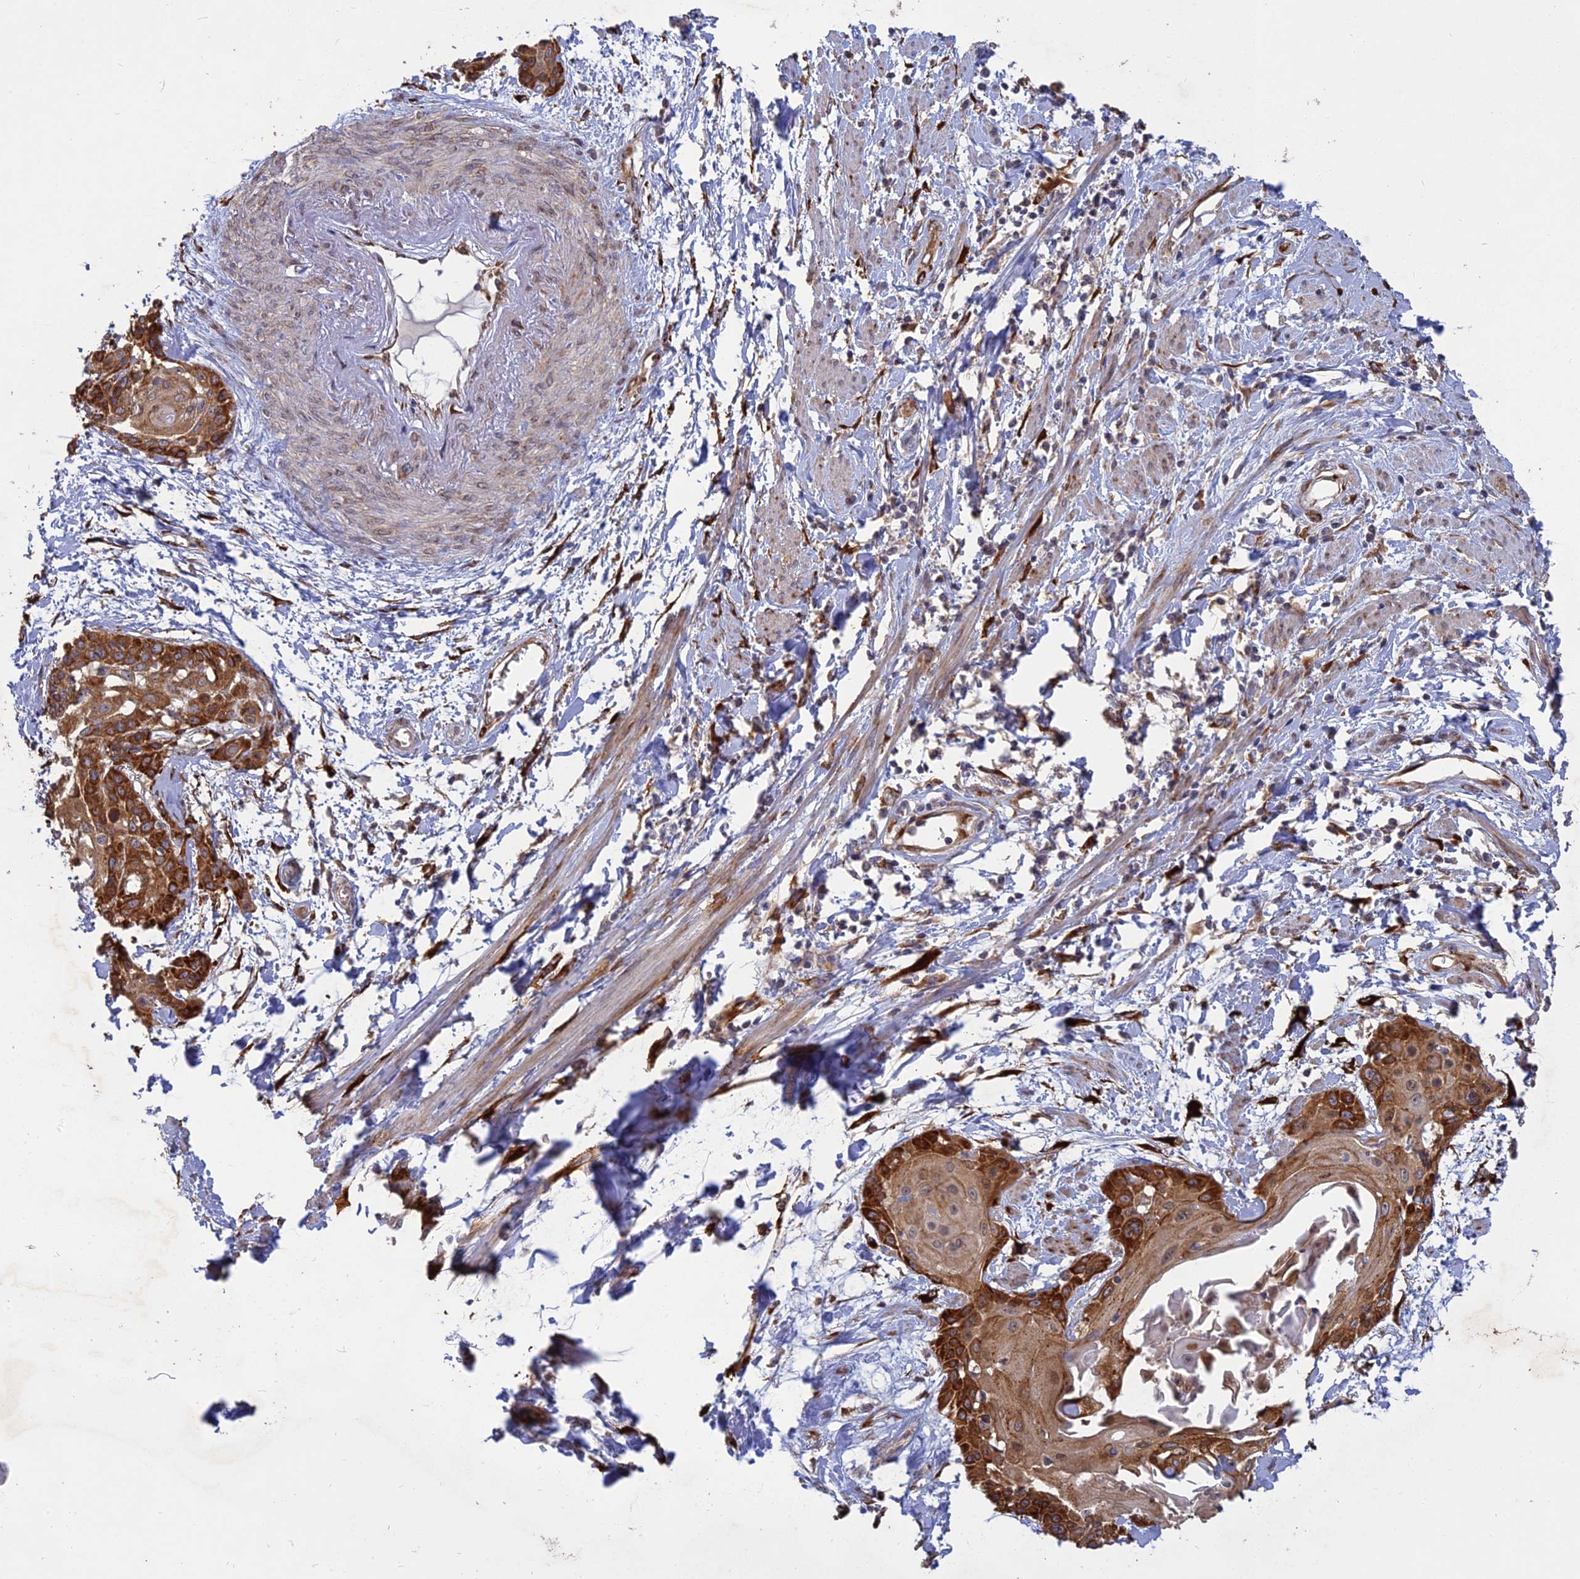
{"staining": {"intensity": "strong", "quantity": ">75%", "location": "cytoplasmic/membranous"}, "tissue": "cervical cancer", "cell_type": "Tumor cells", "image_type": "cancer", "snomed": [{"axis": "morphology", "description": "Squamous cell carcinoma, NOS"}, {"axis": "topography", "description": "Cervix"}], "caption": "Immunohistochemistry (IHC) of human cervical cancer (squamous cell carcinoma) displays high levels of strong cytoplasmic/membranous staining in approximately >75% of tumor cells. (DAB (3,3'-diaminobenzidine) = brown stain, brightfield microscopy at high magnification).", "gene": "PPIC", "patient": {"sex": "female", "age": 57}}